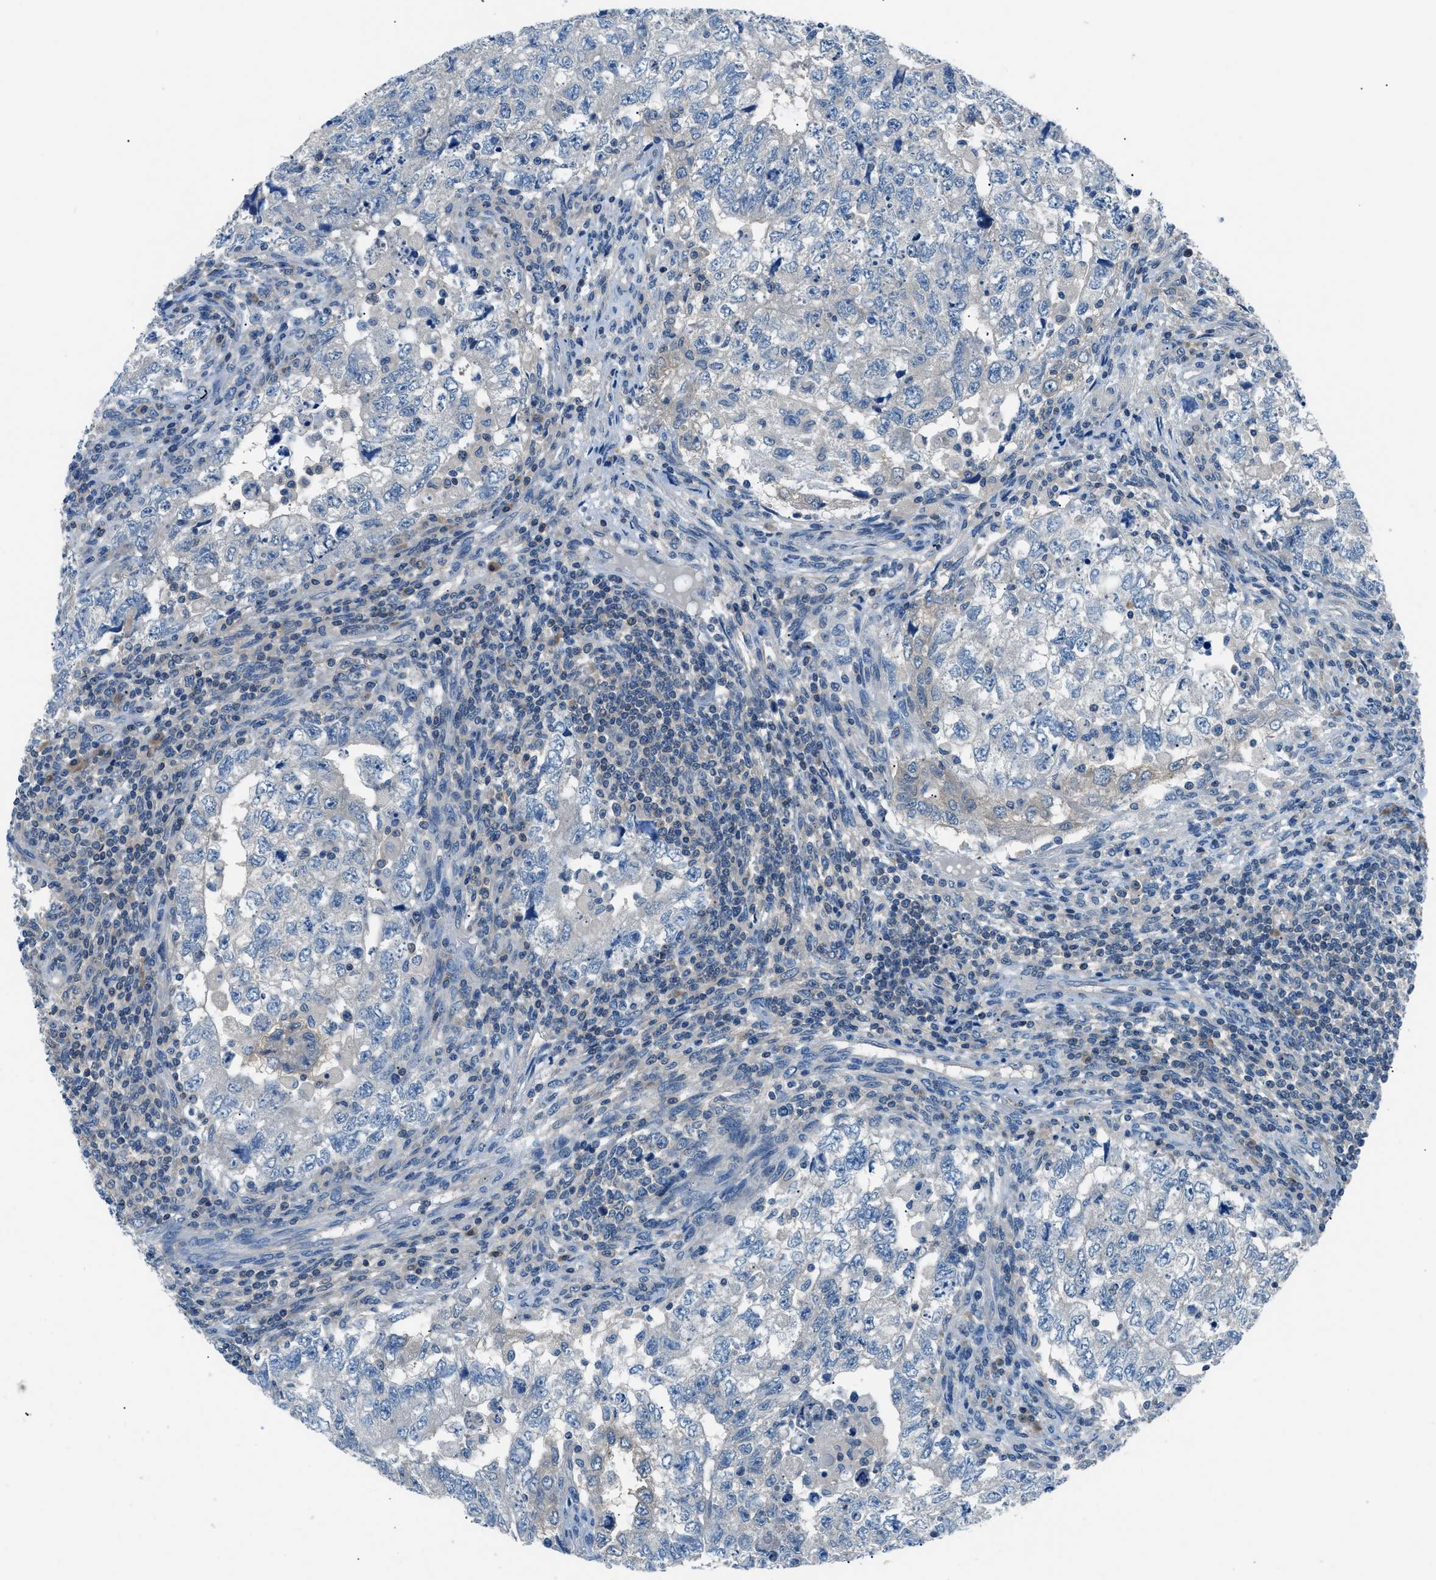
{"staining": {"intensity": "negative", "quantity": "none", "location": "none"}, "tissue": "testis cancer", "cell_type": "Tumor cells", "image_type": "cancer", "snomed": [{"axis": "morphology", "description": "Carcinoma, Embryonal, NOS"}, {"axis": "topography", "description": "Testis"}], "caption": "Immunohistochemistry of human testis cancer displays no staining in tumor cells. Brightfield microscopy of immunohistochemistry (IHC) stained with DAB (brown) and hematoxylin (blue), captured at high magnification.", "gene": "ACP1", "patient": {"sex": "male", "age": 36}}